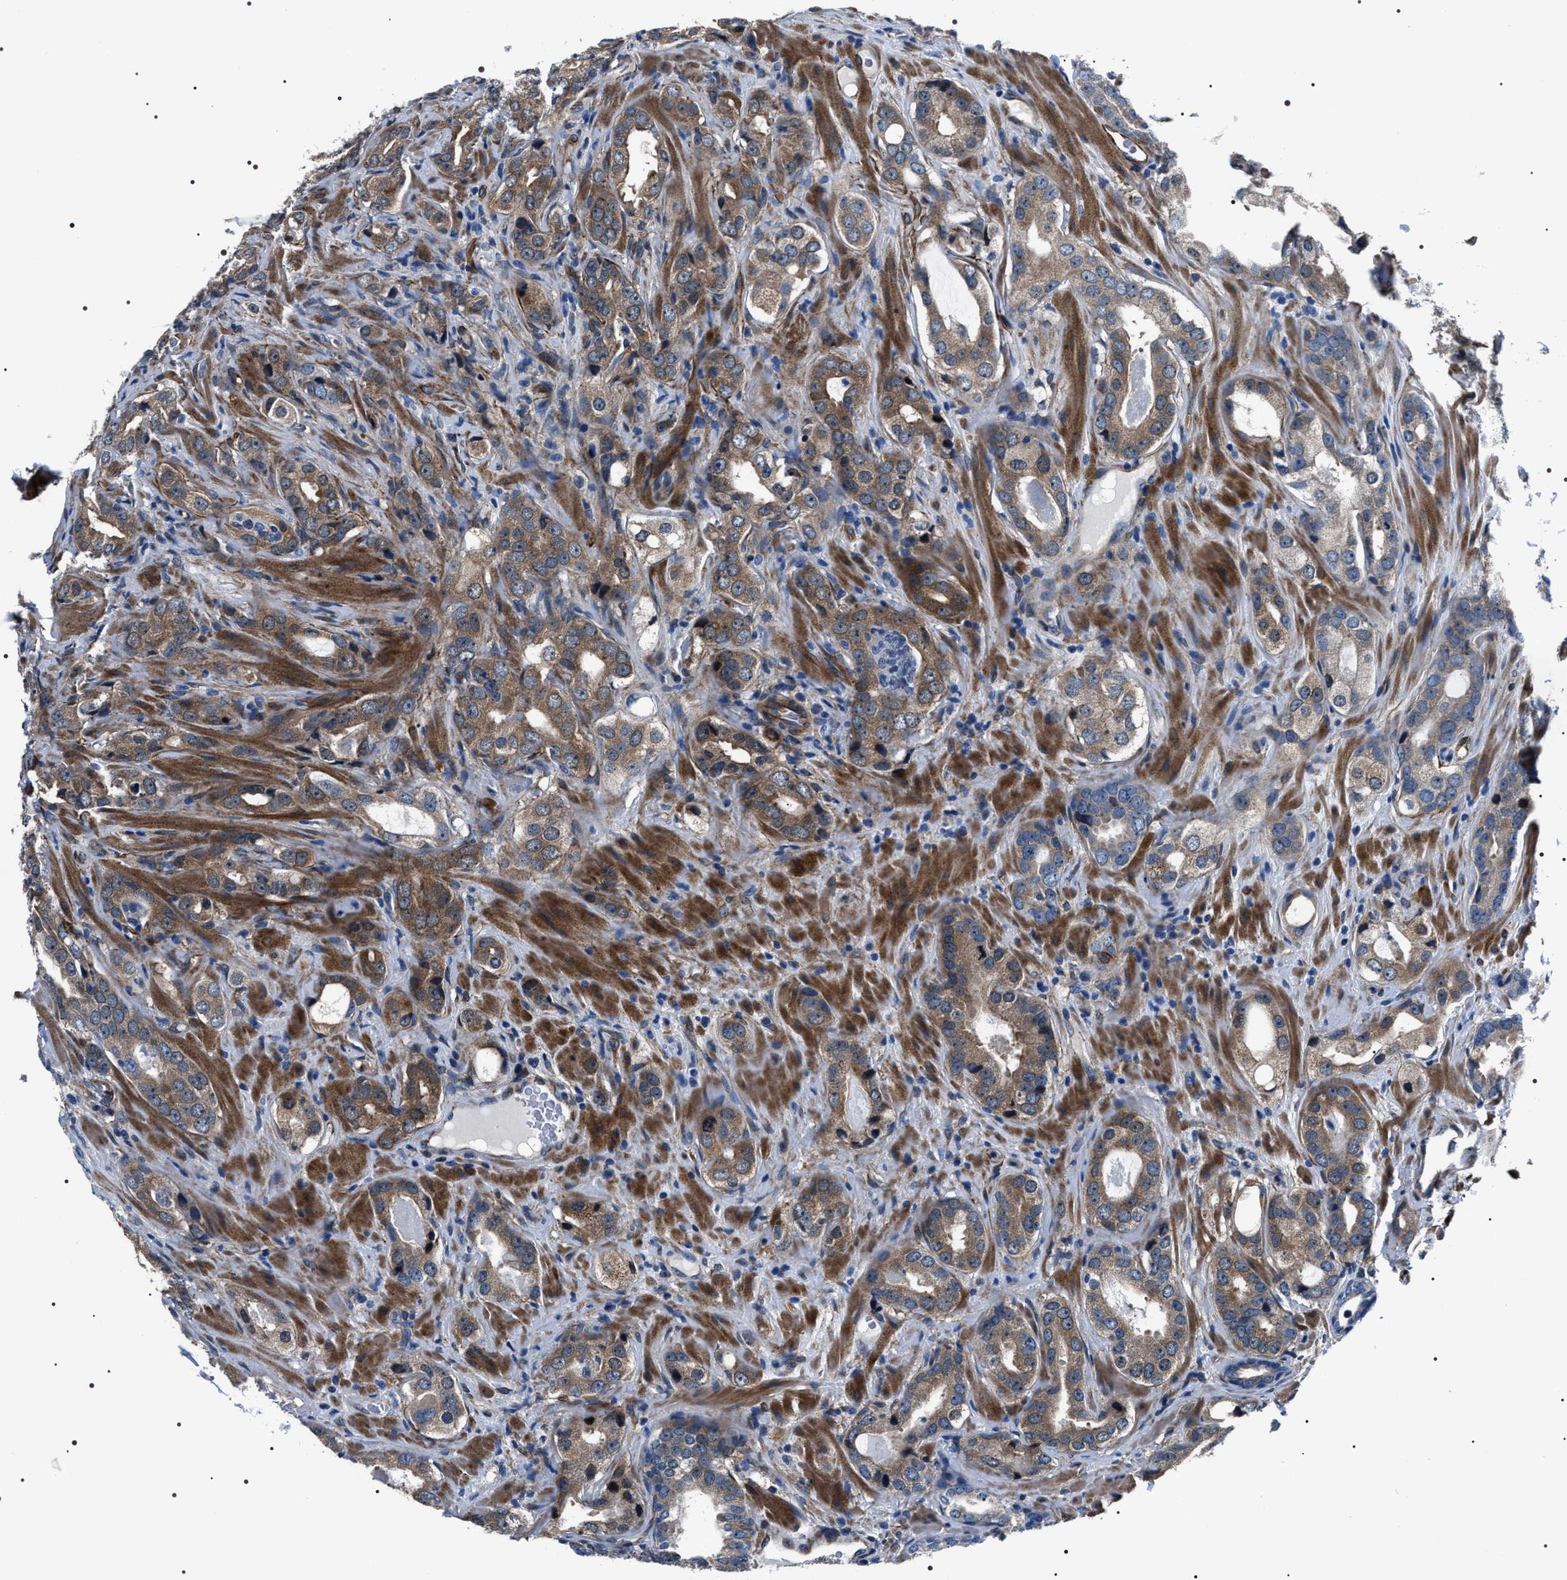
{"staining": {"intensity": "strong", "quantity": ">75%", "location": "cytoplasmic/membranous"}, "tissue": "prostate cancer", "cell_type": "Tumor cells", "image_type": "cancer", "snomed": [{"axis": "morphology", "description": "Adenocarcinoma, High grade"}, {"axis": "topography", "description": "Prostate"}], "caption": "IHC micrograph of human prostate cancer (high-grade adenocarcinoma) stained for a protein (brown), which demonstrates high levels of strong cytoplasmic/membranous positivity in approximately >75% of tumor cells.", "gene": "BAG2", "patient": {"sex": "male", "age": 63}}